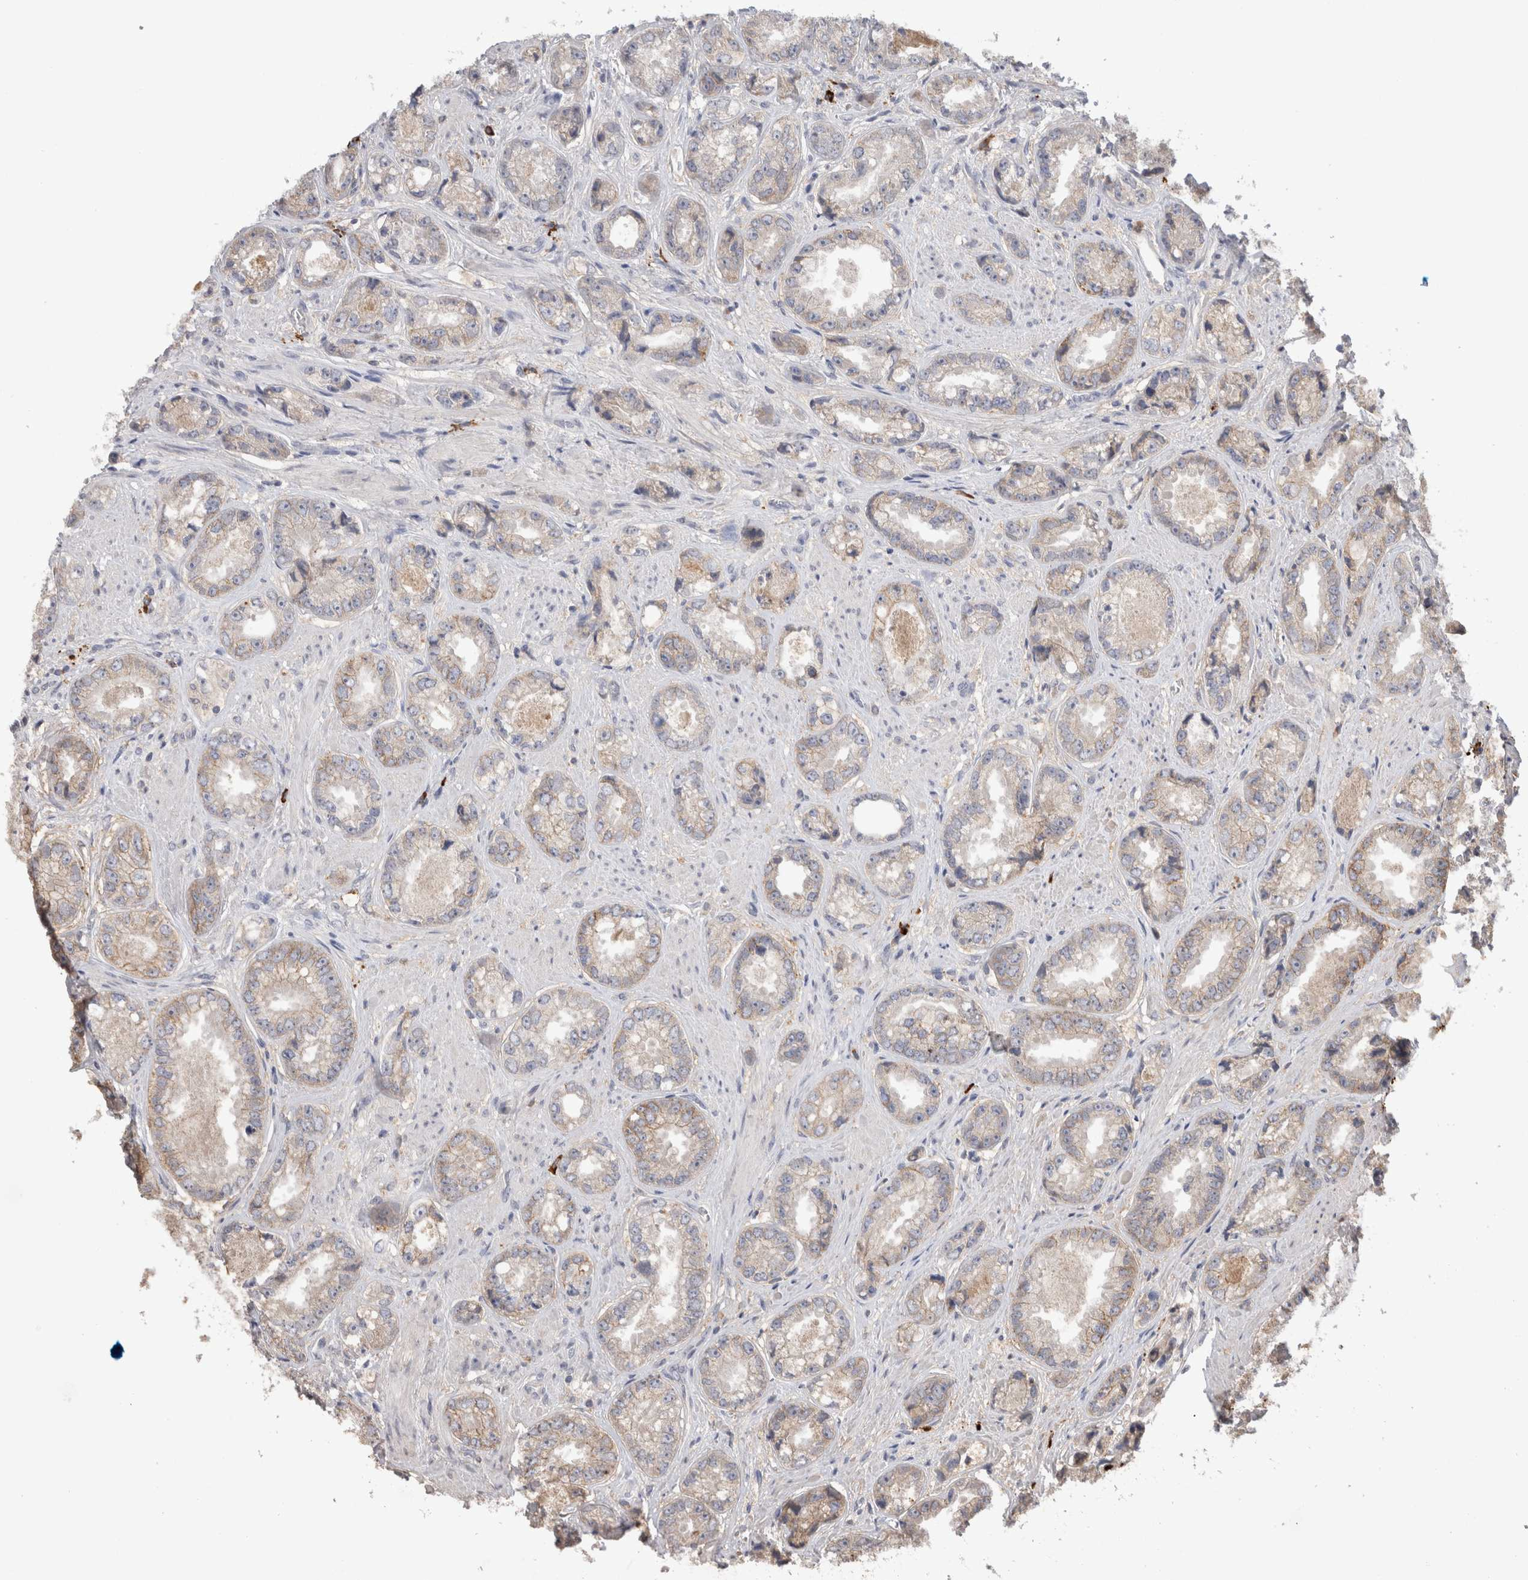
{"staining": {"intensity": "weak", "quantity": "25%-75%", "location": "cytoplasmic/membranous"}, "tissue": "prostate cancer", "cell_type": "Tumor cells", "image_type": "cancer", "snomed": [{"axis": "morphology", "description": "Adenocarcinoma, High grade"}, {"axis": "topography", "description": "Prostate"}], "caption": "Protein expression by IHC displays weak cytoplasmic/membranous staining in about 25%-75% of tumor cells in prostate high-grade adenocarcinoma.", "gene": "PPP3CC", "patient": {"sex": "male", "age": 61}}